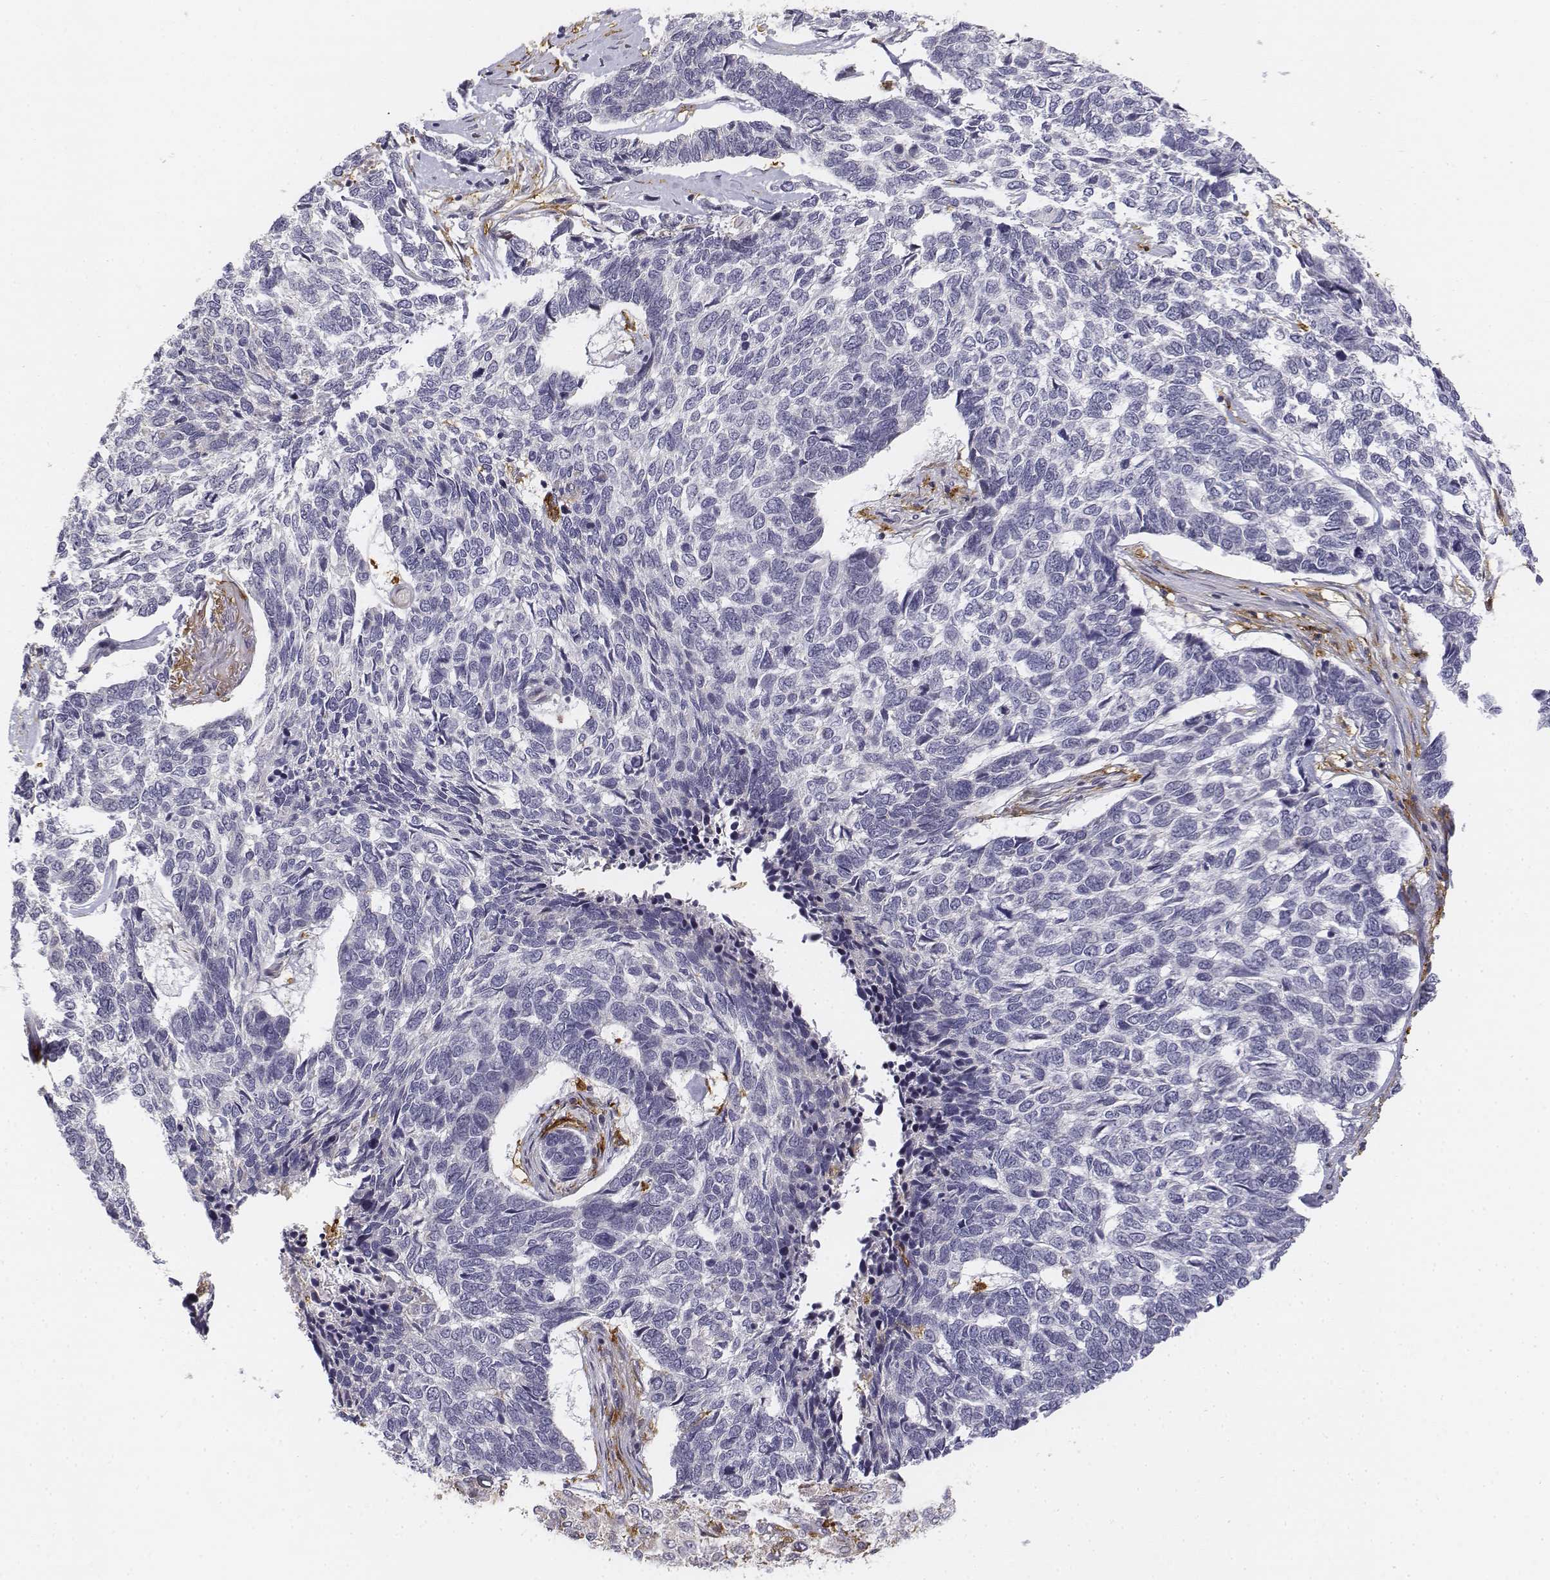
{"staining": {"intensity": "negative", "quantity": "none", "location": "none"}, "tissue": "skin cancer", "cell_type": "Tumor cells", "image_type": "cancer", "snomed": [{"axis": "morphology", "description": "Basal cell carcinoma"}, {"axis": "topography", "description": "Skin"}], "caption": "A micrograph of skin cancer stained for a protein displays no brown staining in tumor cells. (Immunohistochemistry, brightfield microscopy, high magnification).", "gene": "CD14", "patient": {"sex": "female", "age": 65}}